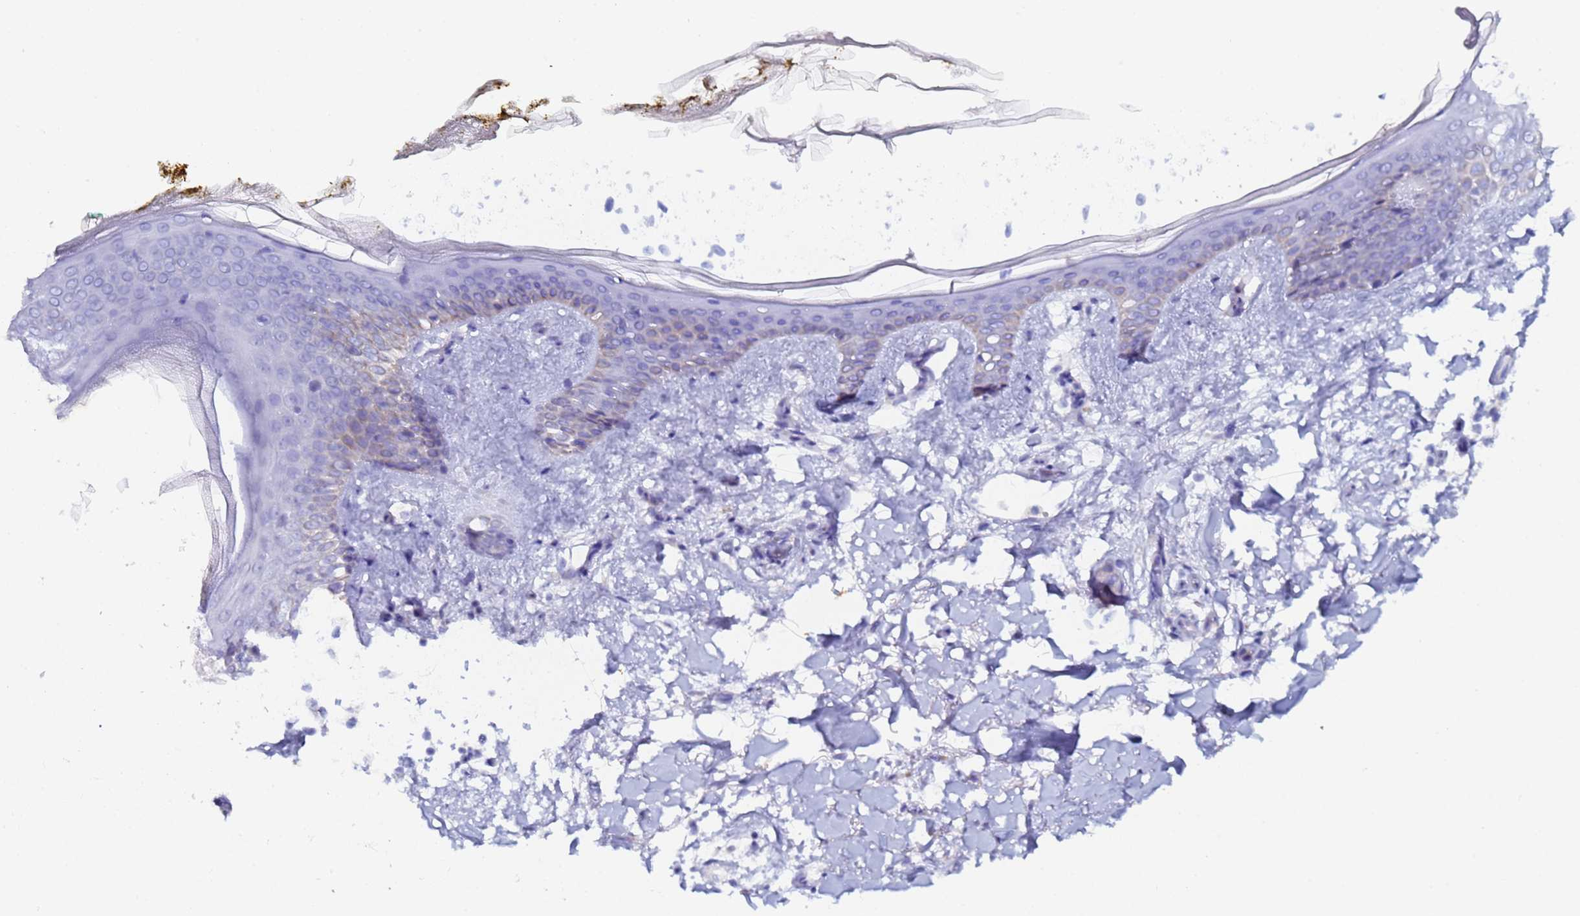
{"staining": {"intensity": "weak", "quantity": ">75%", "location": "cytoplasmic/membranous"}, "tissue": "skin", "cell_type": "Fibroblasts", "image_type": "normal", "snomed": [{"axis": "morphology", "description": "Normal tissue, NOS"}, {"axis": "topography", "description": "Skin"}], "caption": "Skin stained with a brown dye reveals weak cytoplasmic/membranous positive staining in about >75% of fibroblasts.", "gene": "CCDC127", "patient": {"sex": "female", "age": 34}}